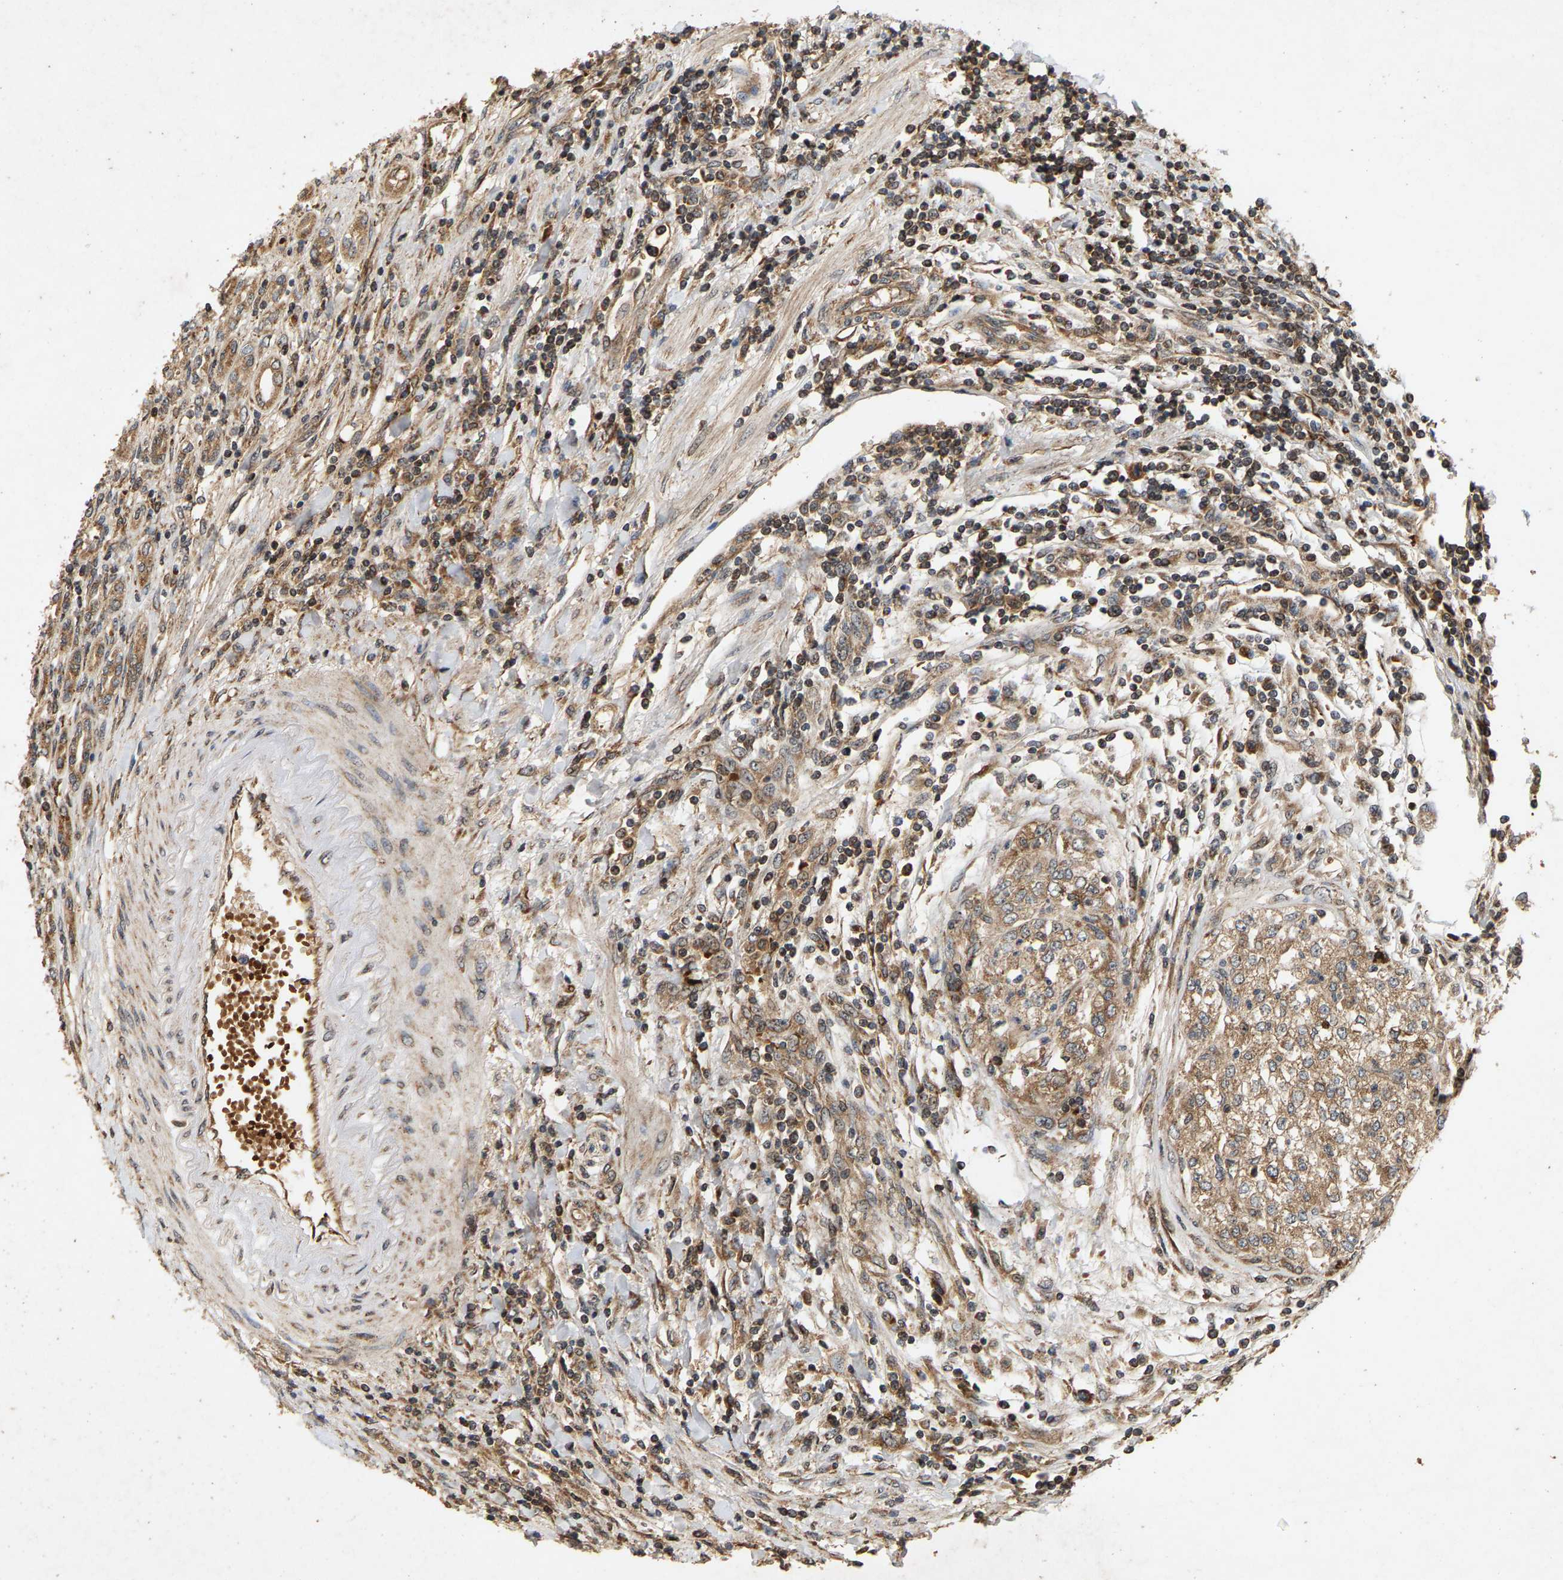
{"staining": {"intensity": "weak", "quantity": ">75%", "location": "cytoplasmic/membranous"}, "tissue": "renal cancer", "cell_type": "Tumor cells", "image_type": "cancer", "snomed": [{"axis": "morphology", "description": "Adenocarcinoma, NOS"}, {"axis": "topography", "description": "Kidney"}], "caption": "Protein expression by IHC demonstrates weak cytoplasmic/membranous positivity in approximately >75% of tumor cells in renal cancer.", "gene": "CIDEC", "patient": {"sex": "female", "age": 54}}